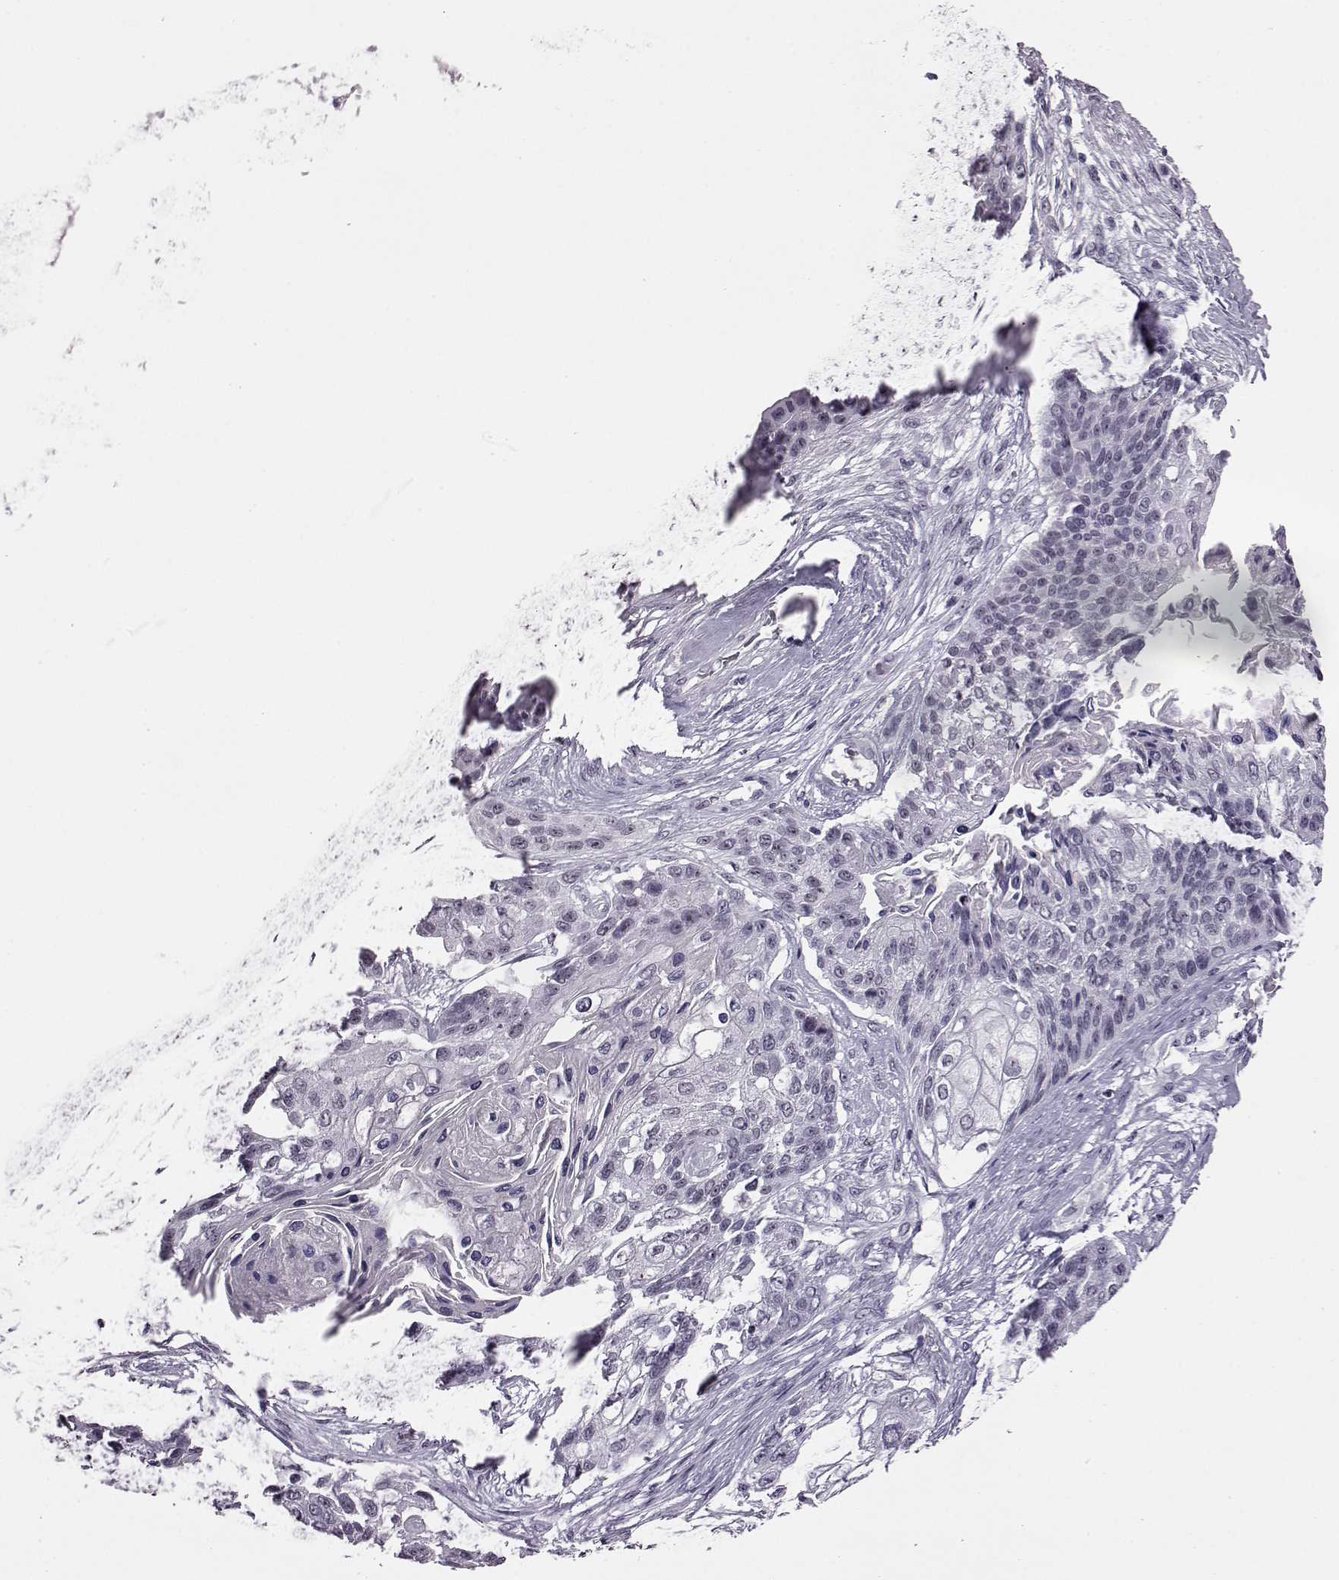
{"staining": {"intensity": "negative", "quantity": "none", "location": "none"}, "tissue": "lung cancer", "cell_type": "Tumor cells", "image_type": "cancer", "snomed": [{"axis": "morphology", "description": "Squamous cell carcinoma, NOS"}, {"axis": "topography", "description": "Lung"}], "caption": "IHC micrograph of human lung cancer stained for a protein (brown), which demonstrates no staining in tumor cells.", "gene": "ADGRG2", "patient": {"sex": "male", "age": 69}}